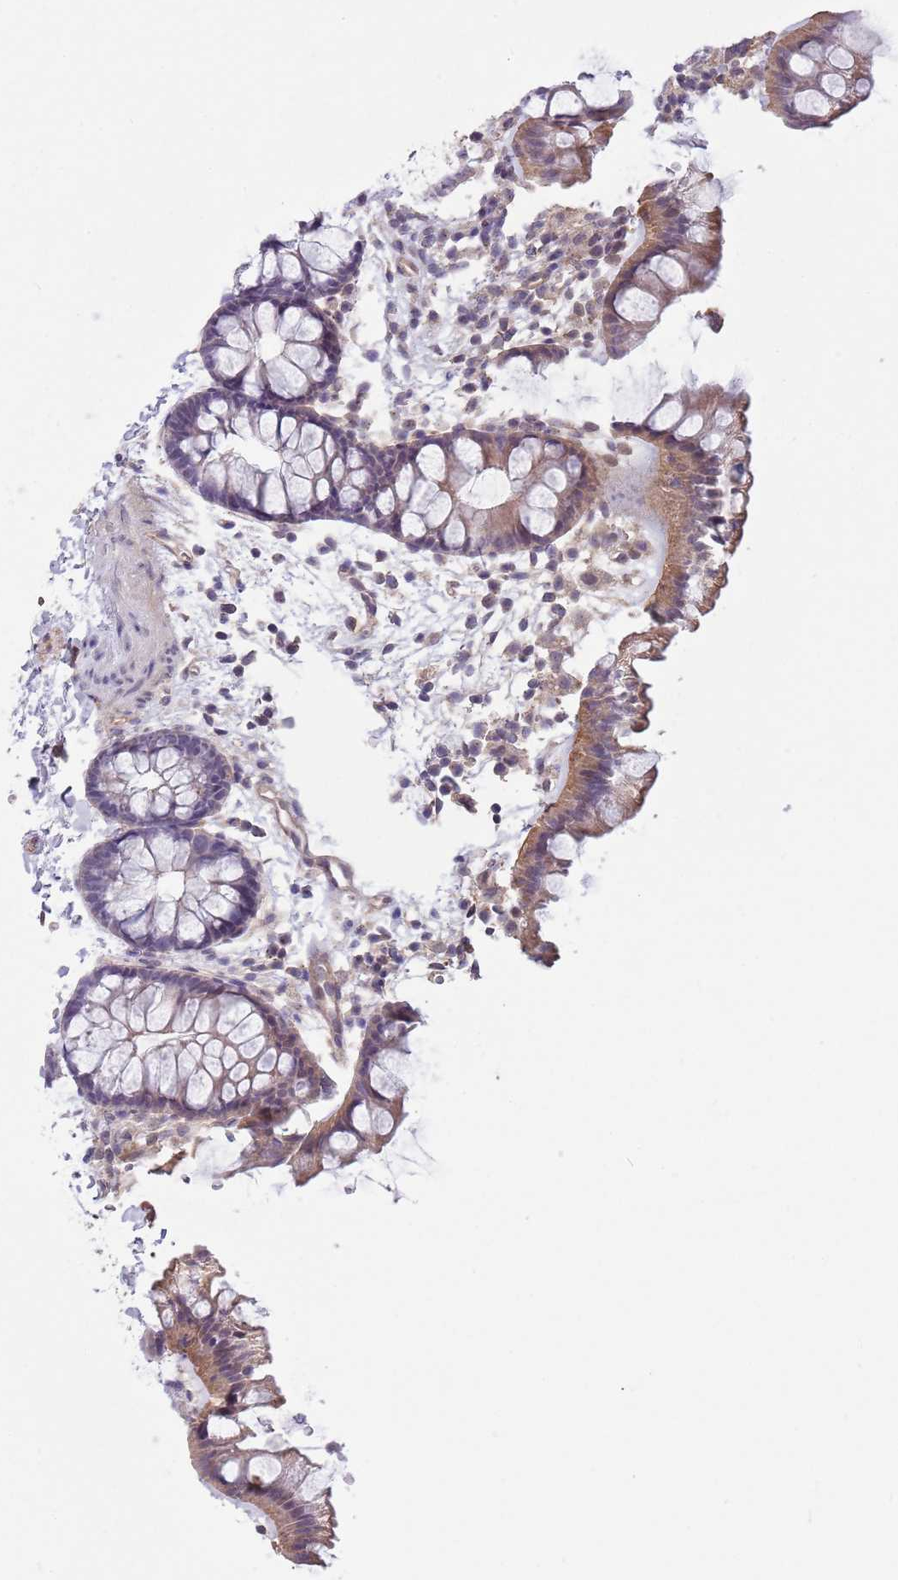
{"staining": {"intensity": "moderate", "quantity": ">75%", "location": "cytoplasmic/membranous"}, "tissue": "colon", "cell_type": "Endothelial cells", "image_type": "normal", "snomed": [{"axis": "morphology", "description": "Normal tissue, NOS"}, {"axis": "topography", "description": "Colon"}], "caption": "Protein expression by immunohistochemistry (IHC) displays moderate cytoplasmic/membranous staining in approximately >75% of endothelial cells in unremarkable colon.", "gene": "CREBZF", "patient": {"sex": "female", "age": 62}}